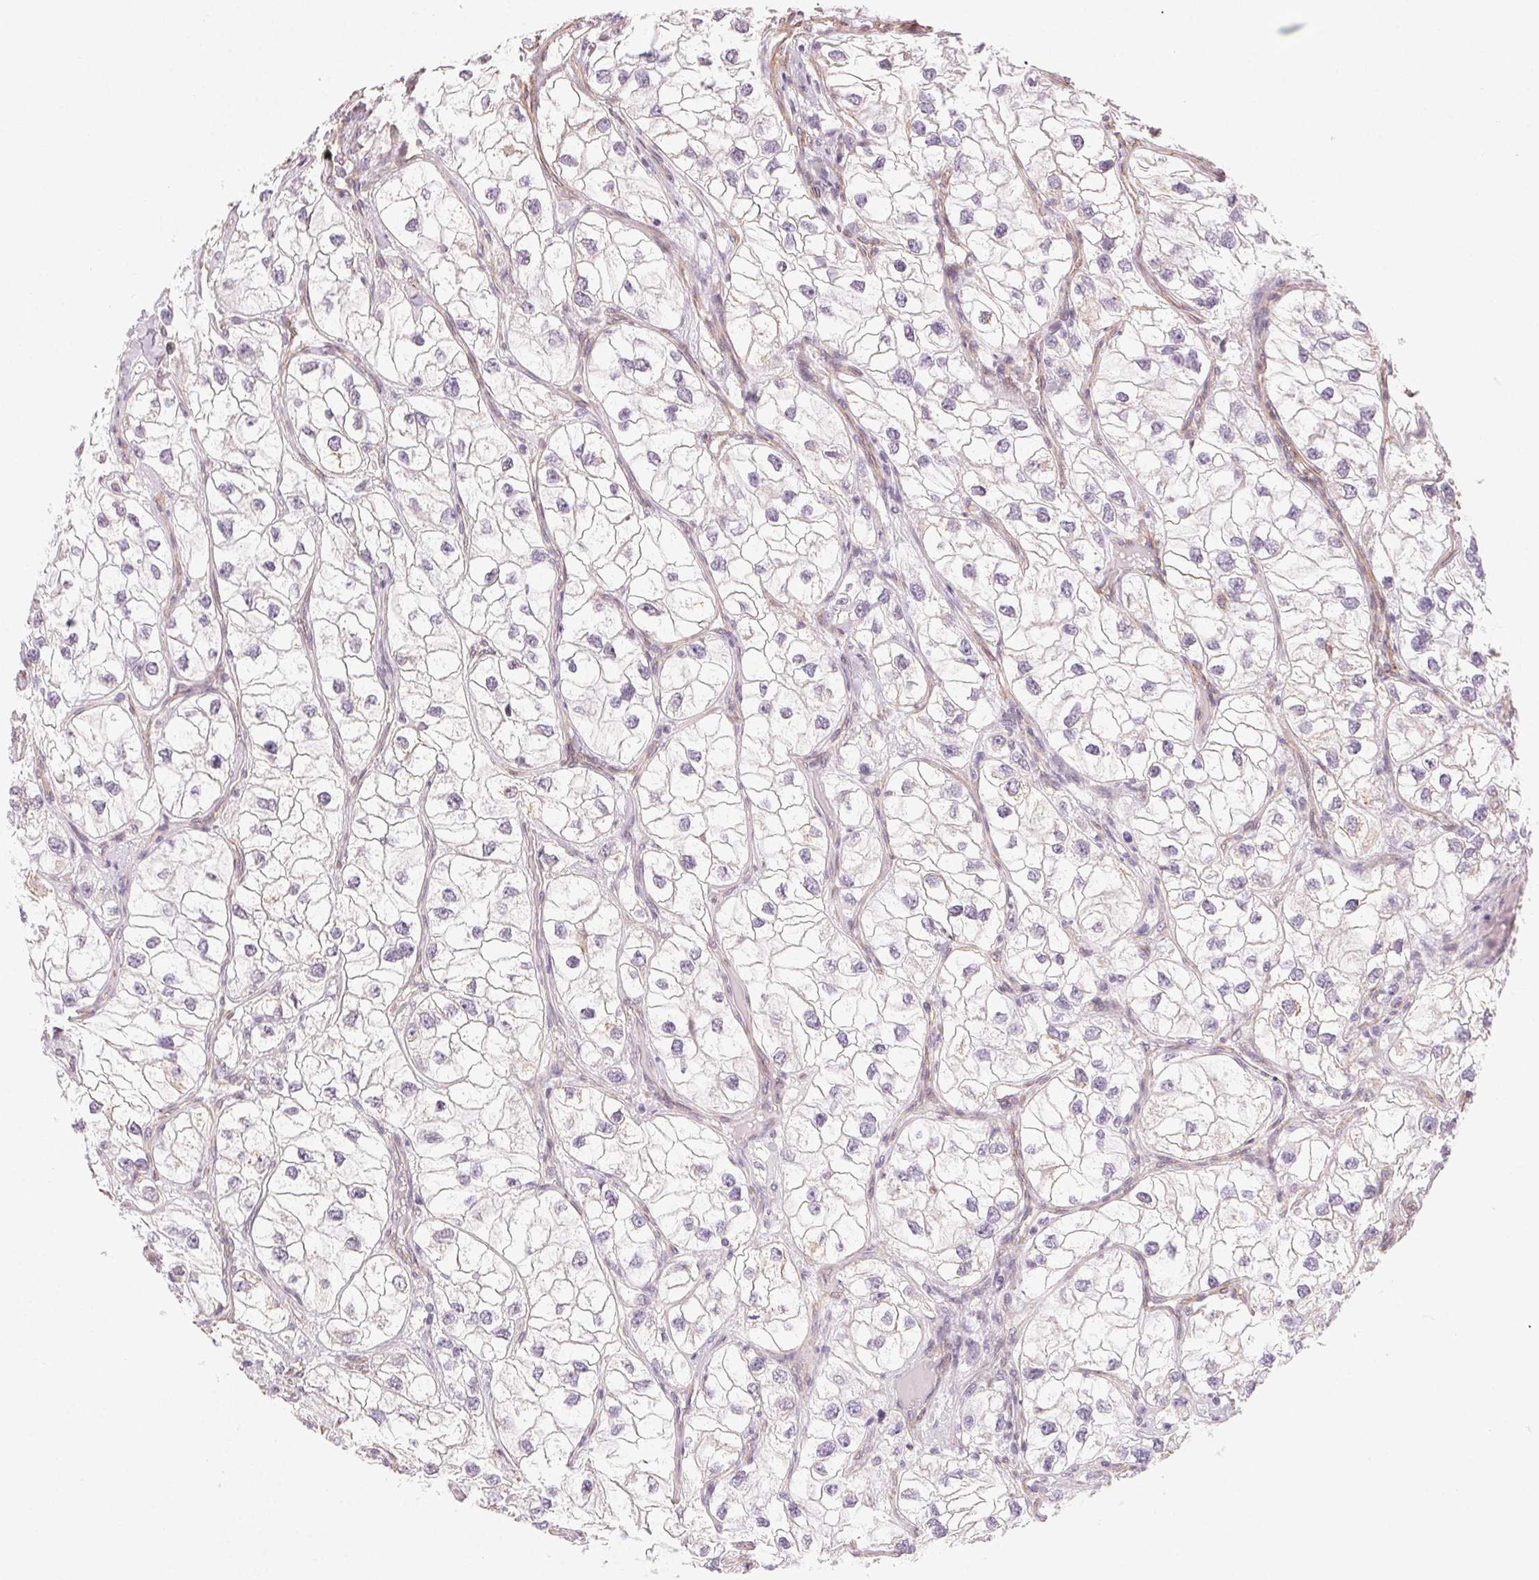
{"staining": {"intensity": "negative", "quantity": "none", "location": "none"}, "tissue": "renal cancer", "cell_type": "Tumor cells", "image_type": "cancer", "snomed": [{"axis": "morphology", "description": "Adenocarcinoma, NOS"}, {"axis": "topography", "description": "Kidney"}], "caption": "The photomicrograph exhibits no significant expression in tumor cells of renal adenocarcinoma. The staining is performed using DAB (3,3'-diaminobenzidine) brown chromogen with nuclei counter-stained in using hematoxylin.", "gene": "PLA2G4F", "patient": {"sex": "male", "age": 59}}